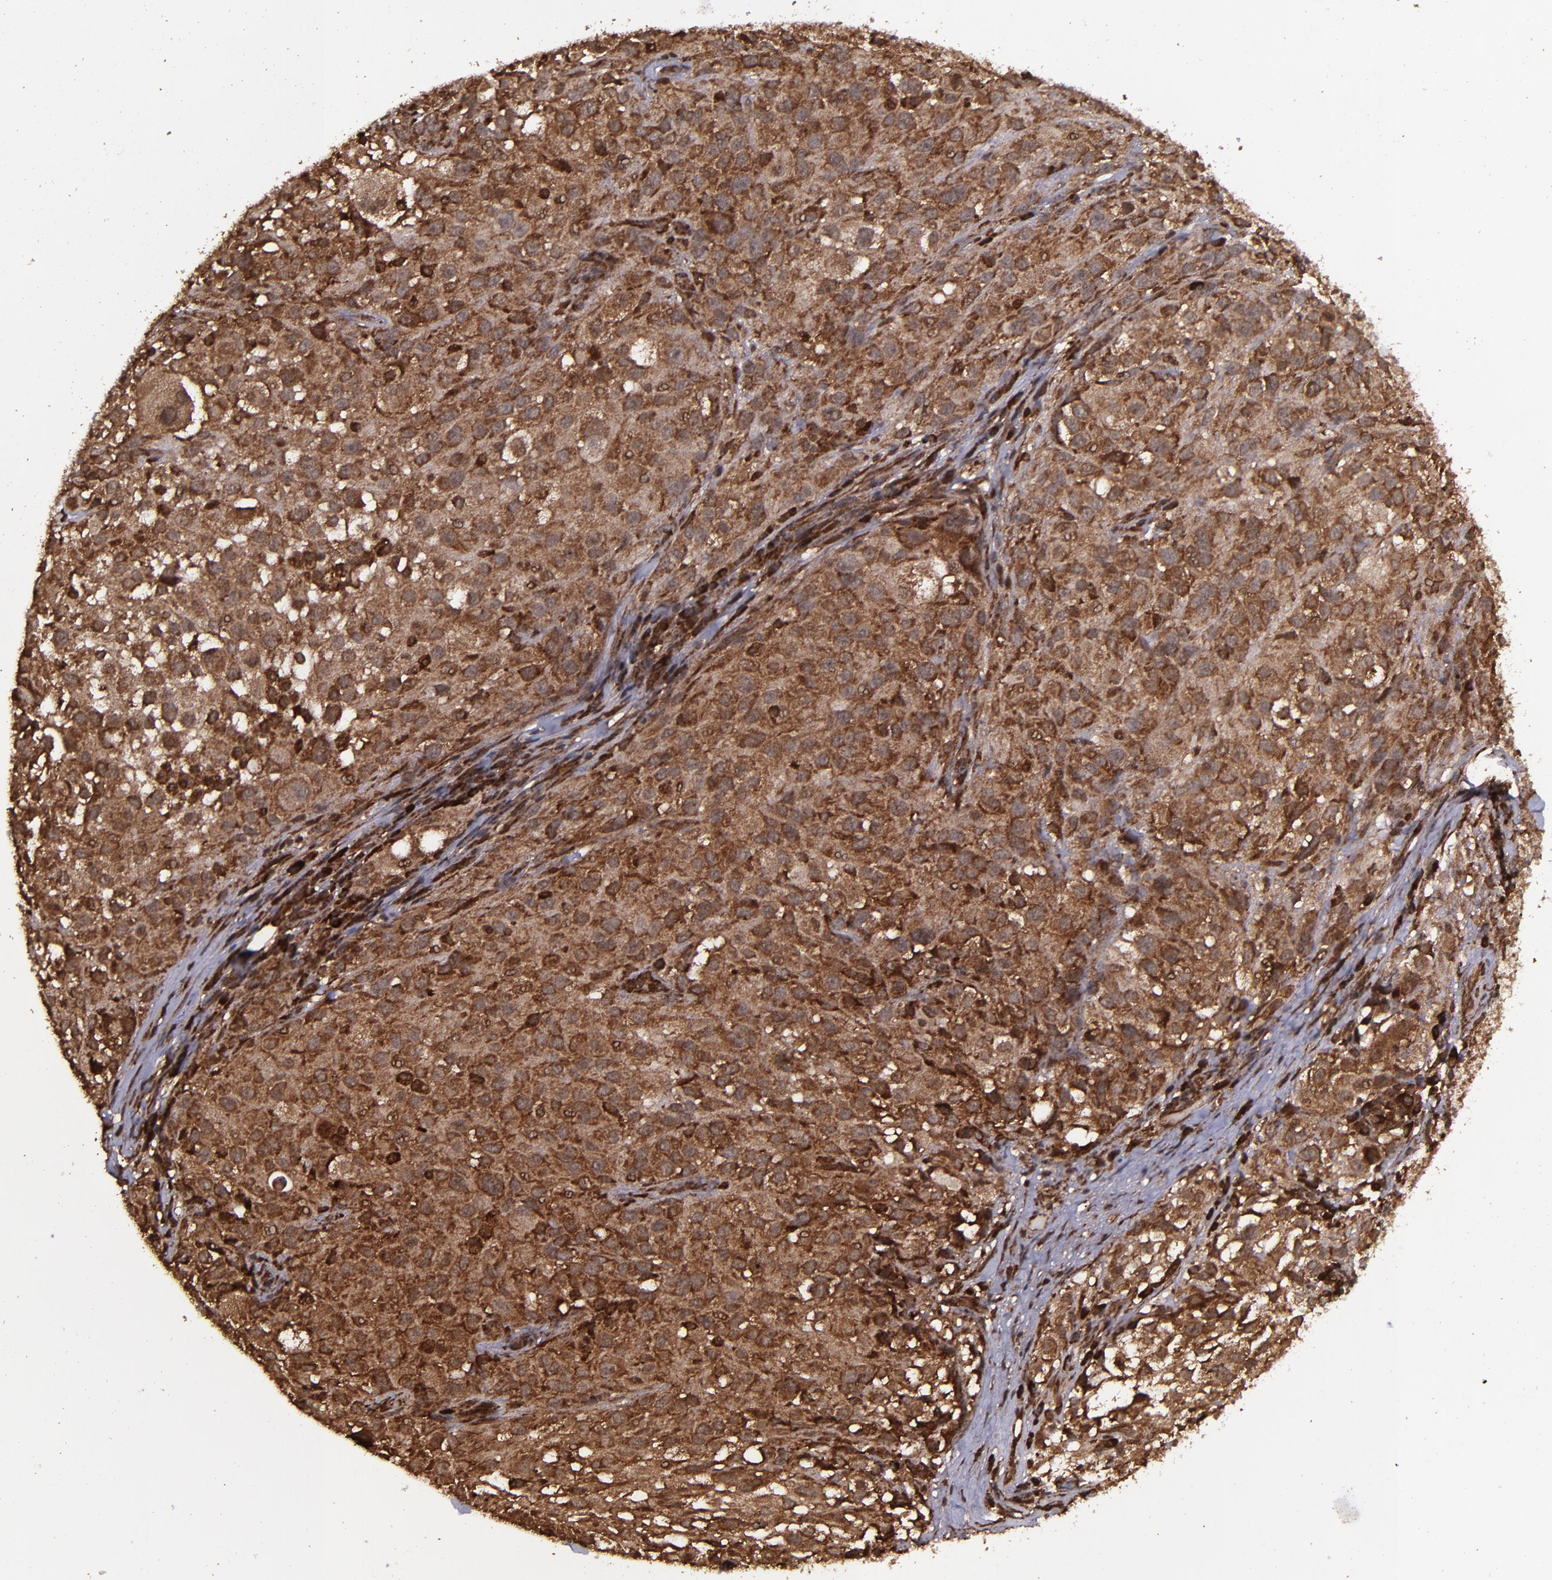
{"staining": {"intensity": "strong", "quantity": ">75%", "location": "cytoplasmic/membranous,nuclear"}, "tissue": "melanoma", "cell_type": "Tumor cells", "image_type": "cancer", "snomed": [{"axis": "morphology", "description": "Necrosis, NOS"}, {"axis": "morphology", "description": "Malignant melanoma, NOS"}, {"axis": "topography", "description": "Skin"}], "caption": "Melanoma tissue exhibits strong cytoplasmic/membranous and nuclear staining in about >75% of tumor cells, visualized by immunohistochemistry.", "gene": "EIF4ENIF1", "patient": {"sex": "female", "age": 87}}